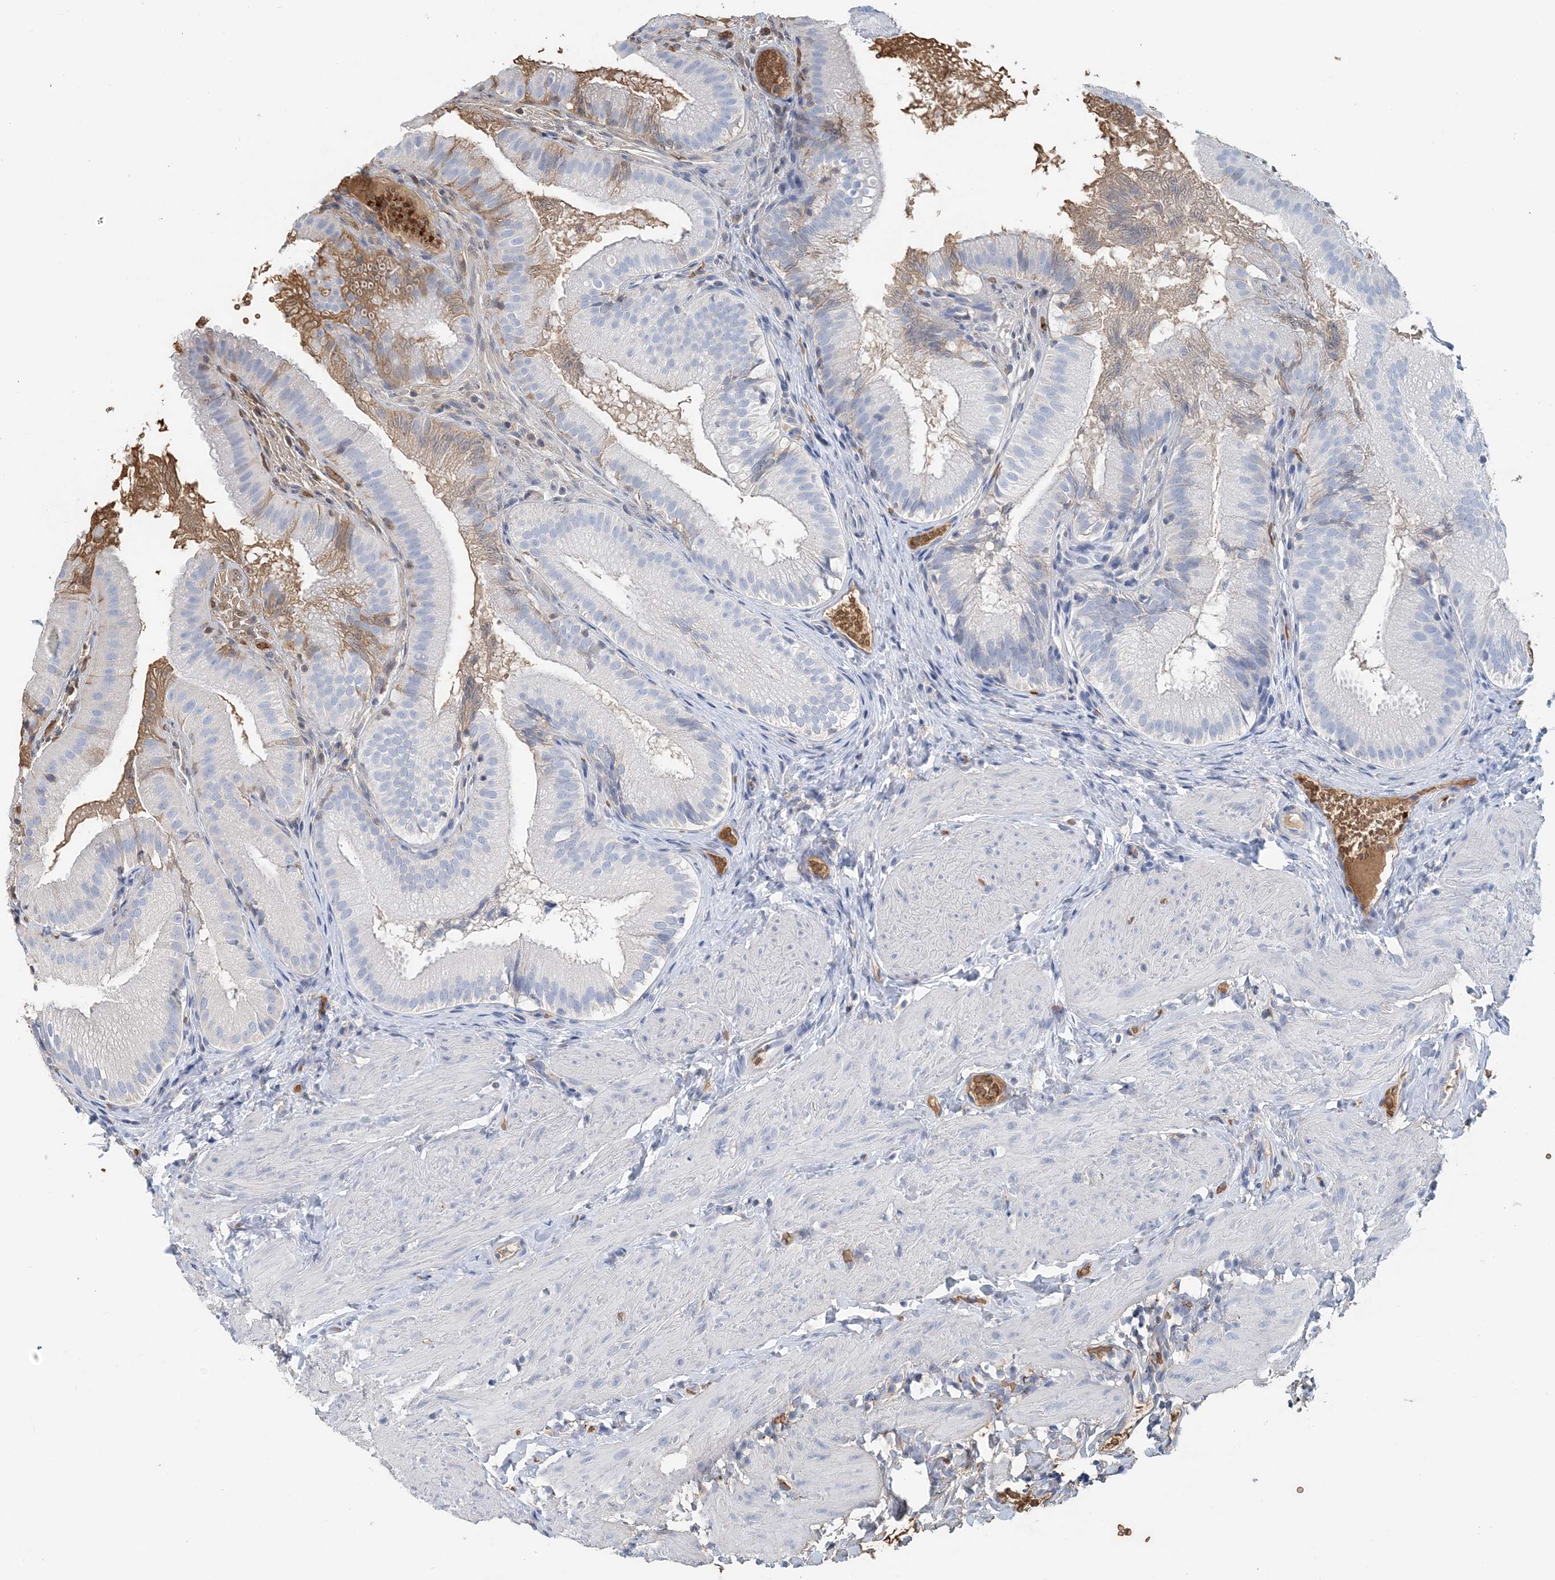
{"staining": {"intensity": "negative", "quantity": "none", "location": "none"}, "tissue": "gallbladder", "cell_type": "Glandular cells", "image_type": "normal", "snomed": [{"axis": "morphology", "description": "Normal tissue, NOS"}, {"axis": "topography", "description": "Gallbladder"}], "caption": "Glandular cells are negative for protein expression in unremarkable human gallbladder. The staining was performed using DAB (3,3'-diaminobenzidine) to visualize the protein expression in brown, while the nuclei were stained in blue with hematoxylin (Magnification: 20x).", "gene": "HBD", "patient": {"sex": "female", "age": 30}}